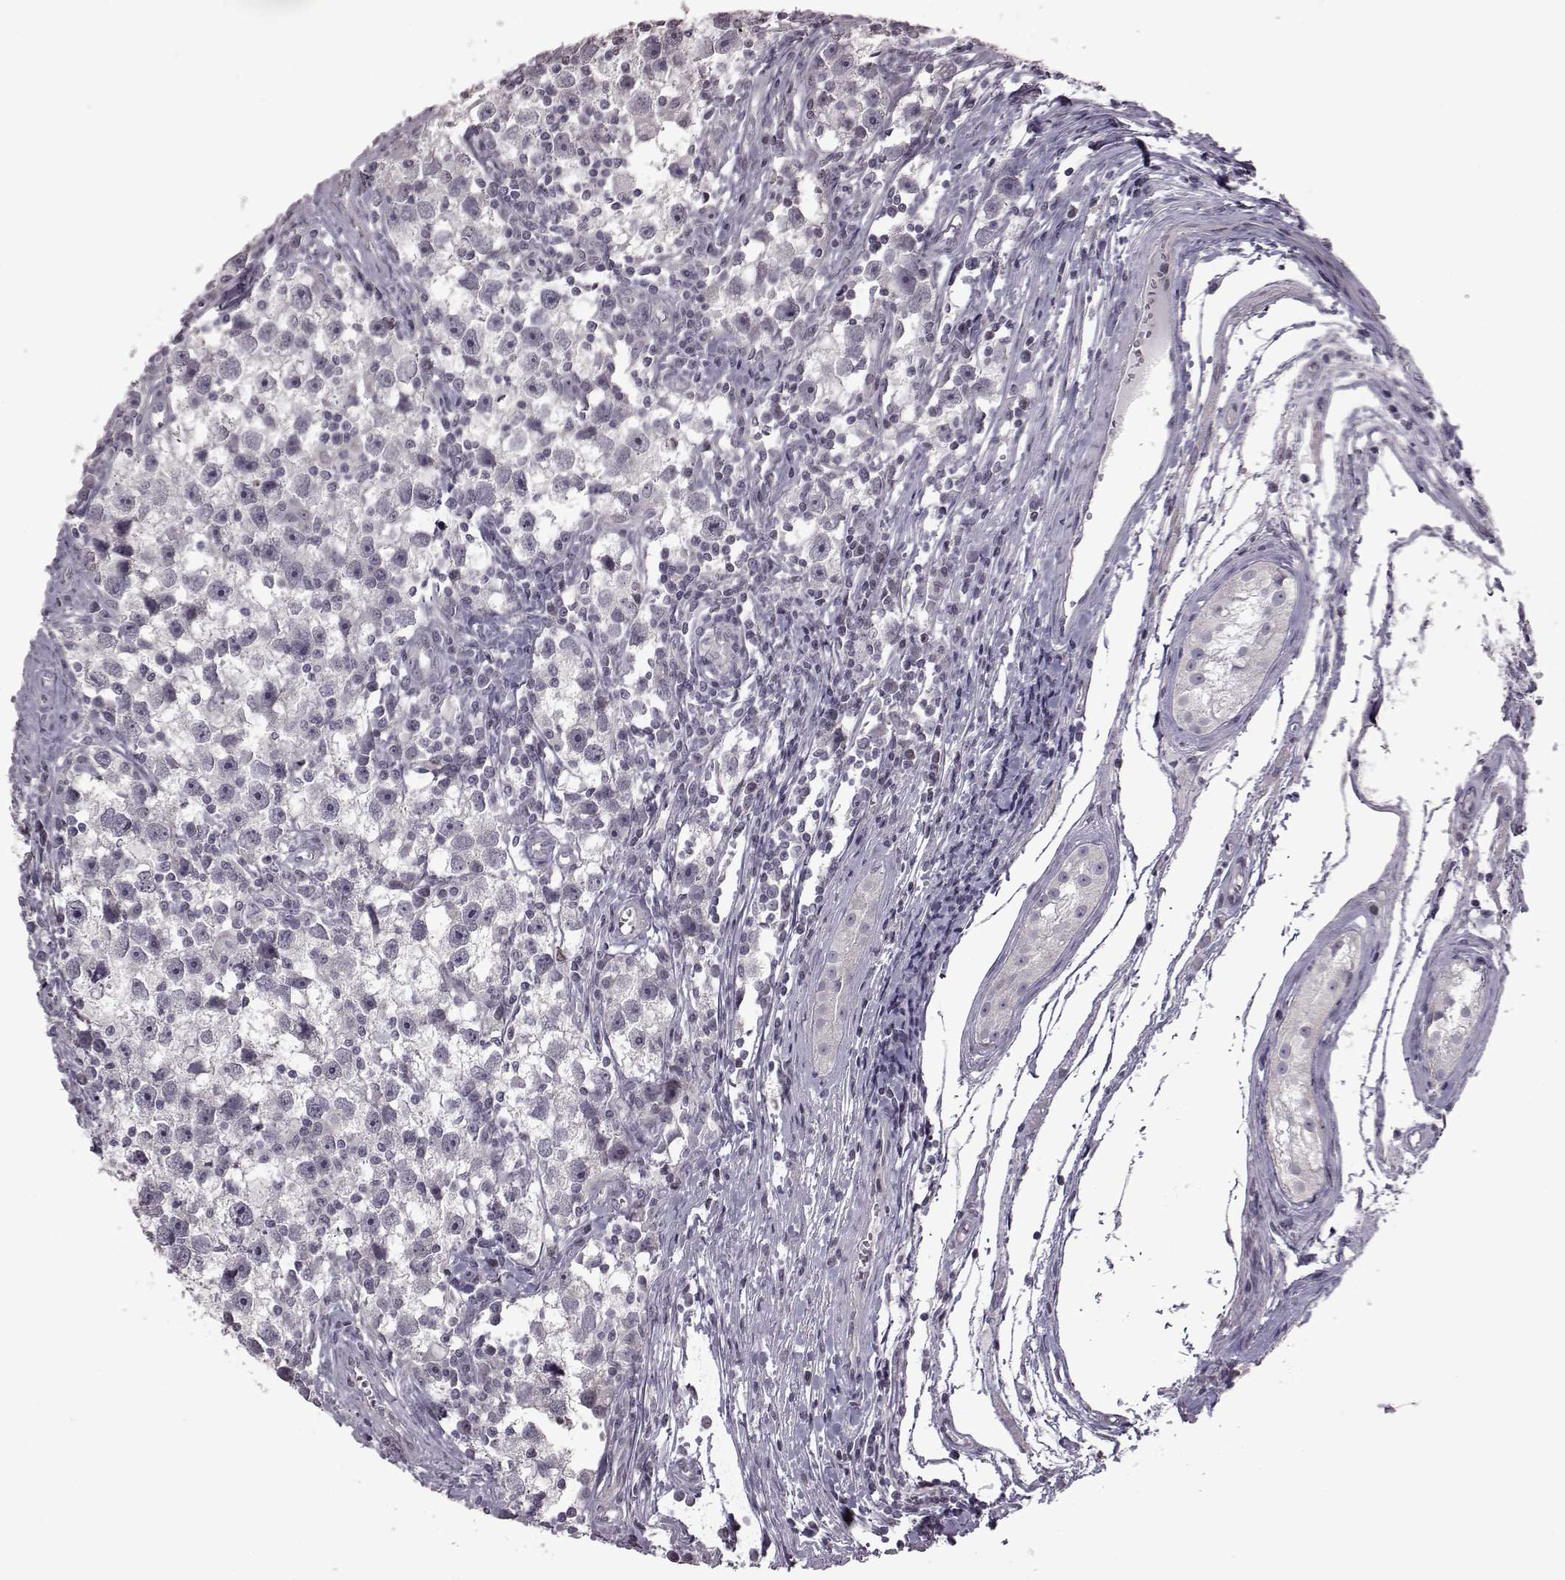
{"staining": {"intensity": "negative", "quantity": "none", "location": "none"}, "tissue": "testis cancer", "cell_type": "Tumor cells", "image_type": "cancer", "snomed": [{"axis": "morphology", "description": "Seminoma, NOS"}, {"axis": "topography", "description": "Testis"}], "caption": "Immunohistochemistry image of testis cancer stained for a protein (brown), which demonstrates no staining in tumor cells.", "gene": "GAL", "patient": {"sex": "male", "age": 30}}